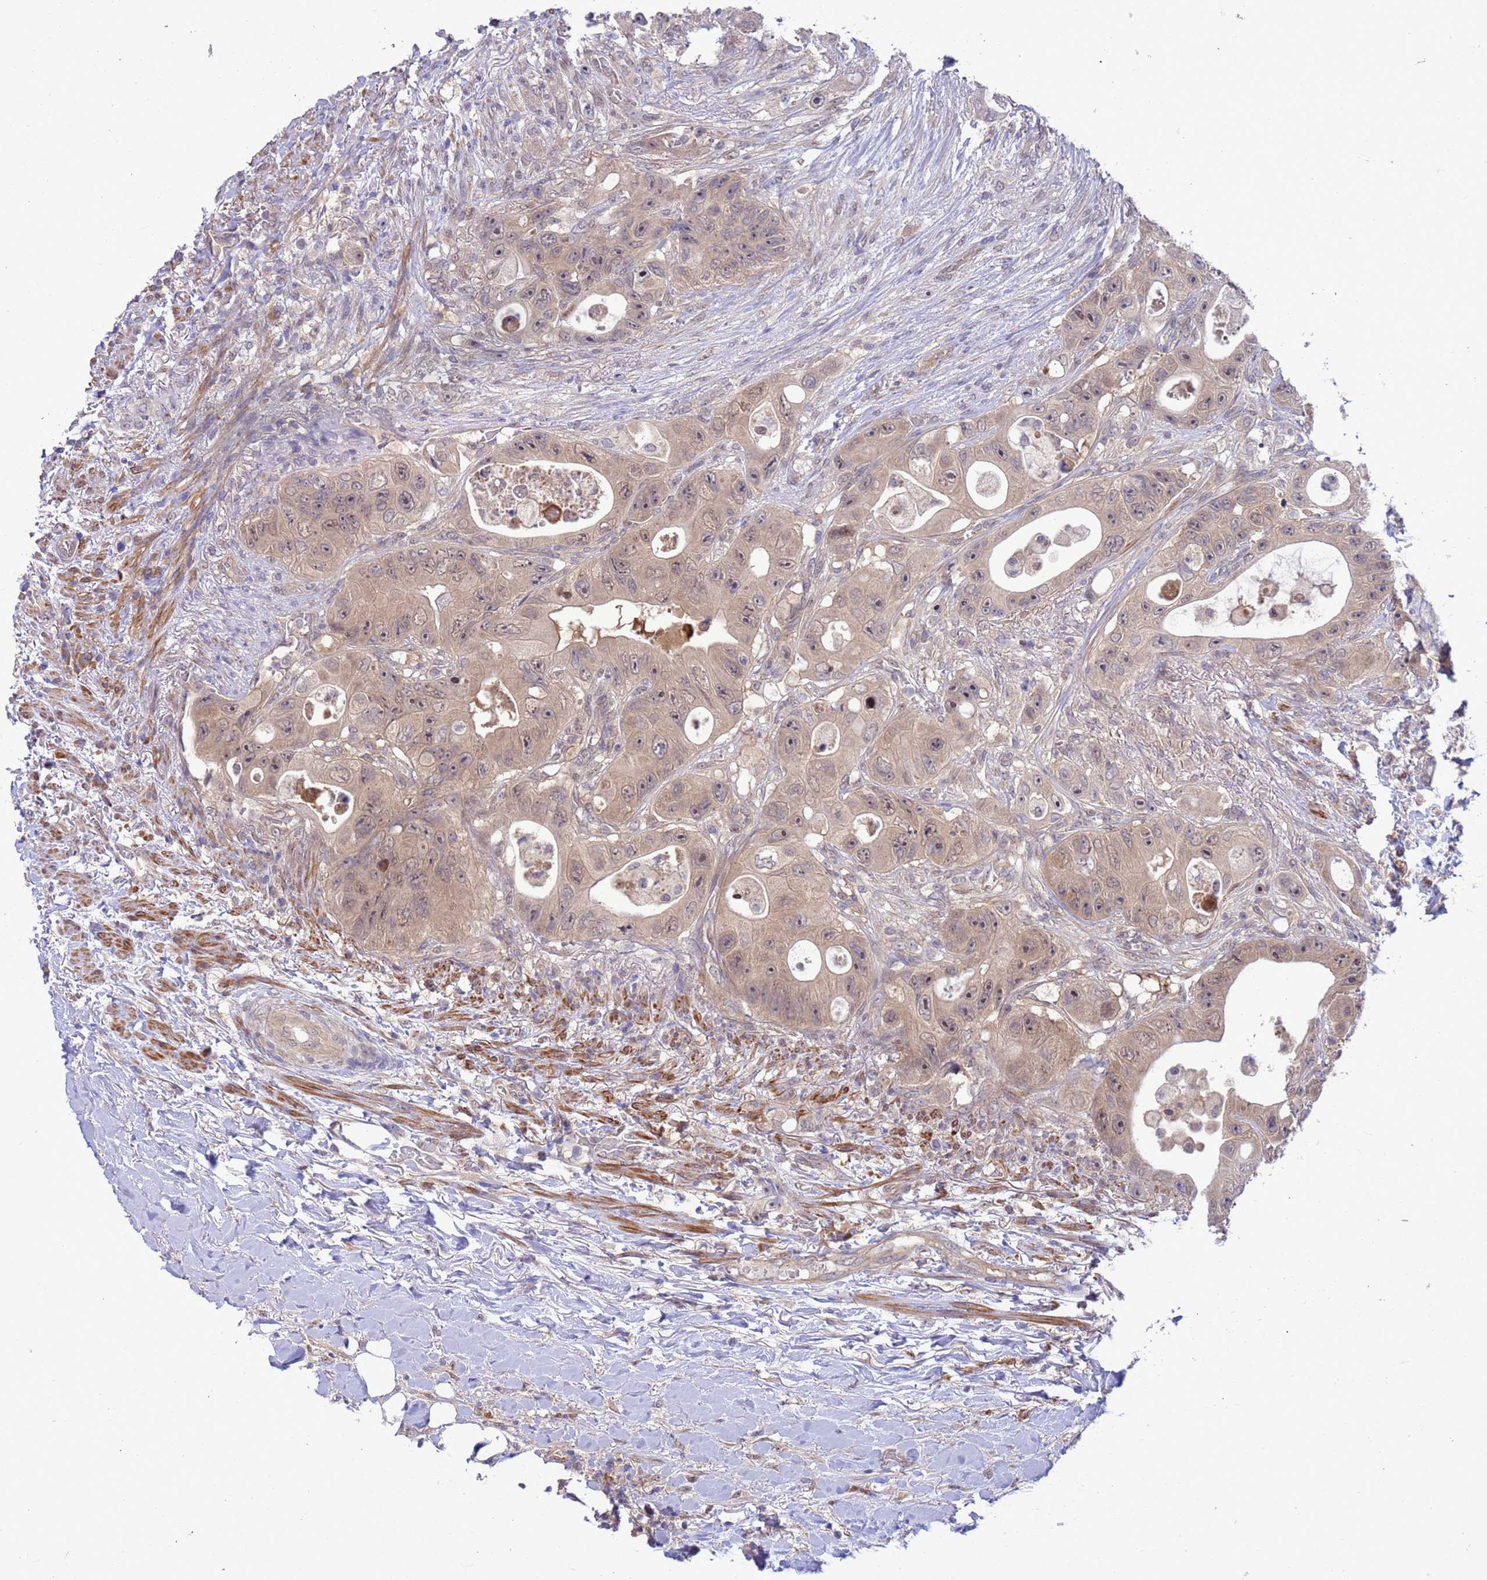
{"staining": {"intensity": "weak", "quantity": ">75%", "location": "cytoplasmic/membranous,nuclear"}, "tissue": "colorectal cancer", "cell_type": "Tumor cells", "image_type": "cancer", "snomed": [{"axis": "morphology", "description": "Adenocarcinoma, NOS"}, {"axis": "topography", "description": "Colon"}], "caption": "A low amount of weak cytoplasmic/membranous and nuclear expression is identified in approximately >75% of tumor cells in colorectal cancer (adenocarcinoma) tissue.", "gene": "ZNF461", "patient": {"sex": "female", "age": 46}}